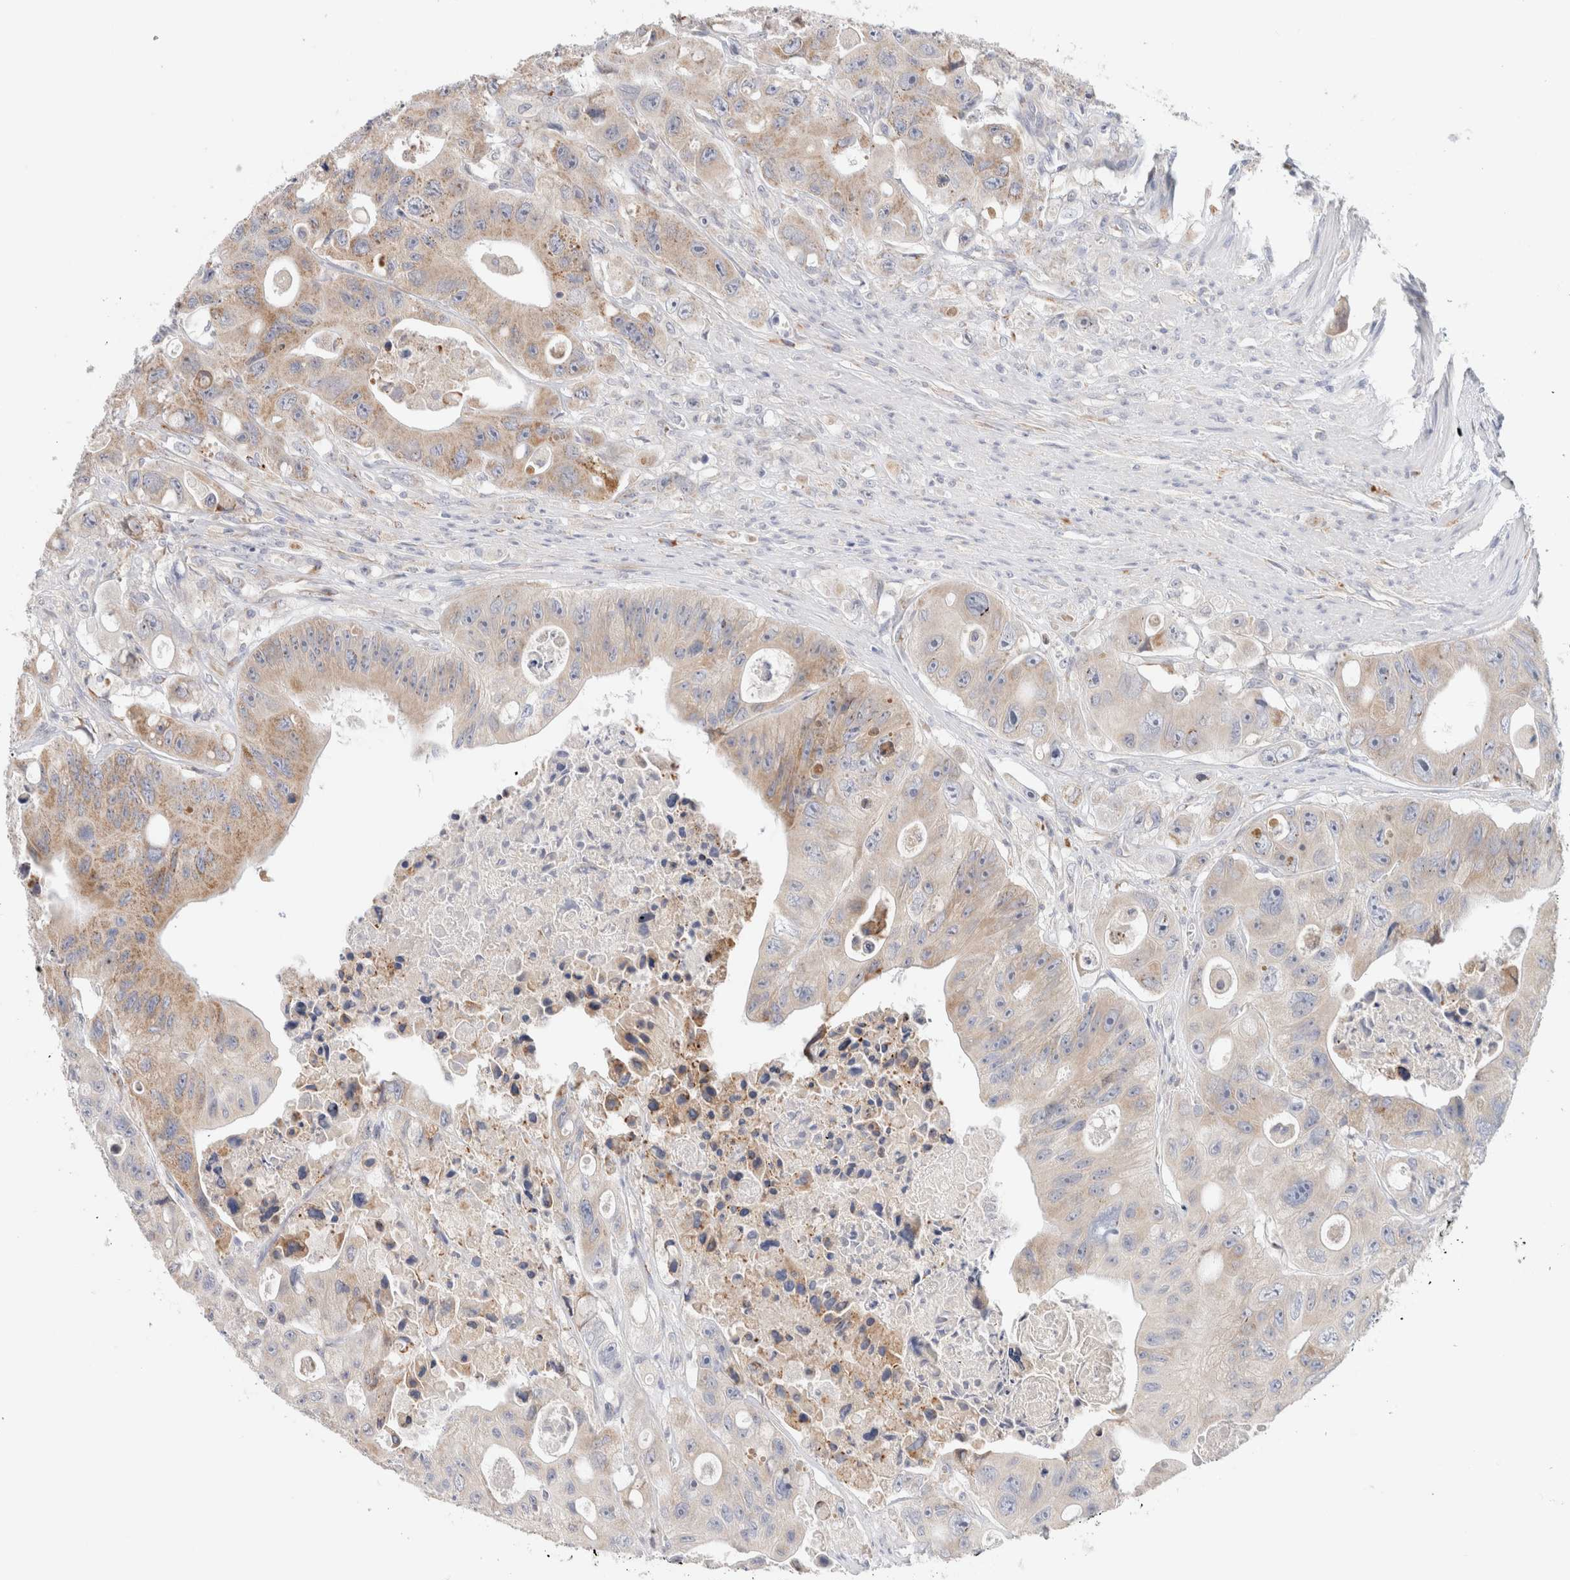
{"staining": {"intensity": "weak", "quantity": "25%-75%", "location": "cytoplasmic/membranous"}, "tissue": "colorectal cancer", "cell_type": "Tumor cells", "image_type": "cancer", "snomed": [{"axis": "morphology", "description": "Adenocarcinoma, NOS"}, {"axis": "topography", "description": "Colon"}], "caption": "The image exhibits a brown stain indicating the presence of a protein in the cytoplasmic/membranous of tumor cells in adenocarcinoma (colorectal). (brown staining indicates protein expression, while blue staining denotes nuclei).", "gene": "GADD45G", "patient": {"sex": "female", "age": 46}}